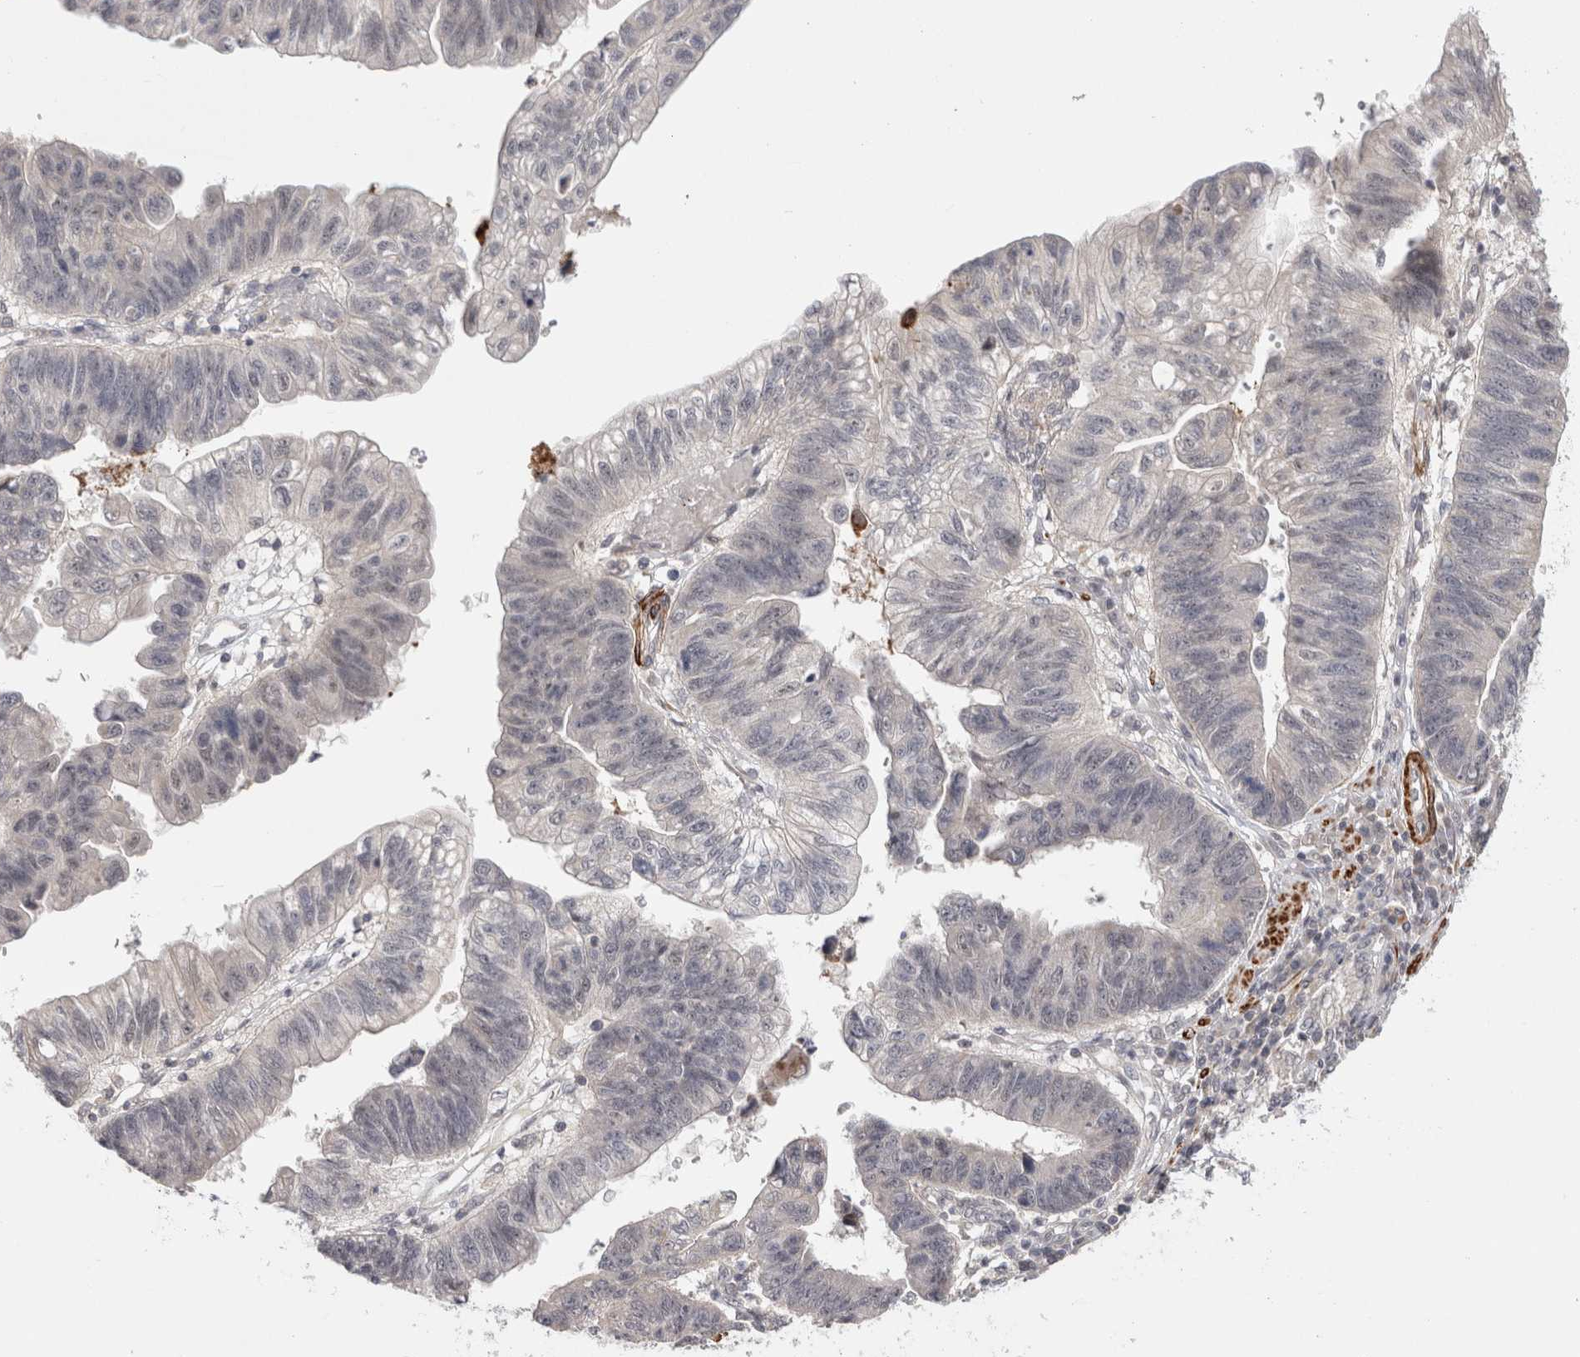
{"staining": {"intensity": "weak", "quantity": "<25%", "location": "cytoplasmic/membranous,nuclear"}, "tissue": "stomach cancer", "cell_type": "Tumor cells", "image_type": "cancer", "snomed": [{"axis": "morphology", "description": "Adenocarcinoma, NOS"}, {"axis": "topography", "description": "Stomach"}], "caption": "Protein analysis of stomach cancer (adenocarcinoma) shows no significant staining in tumor cells. (Brightfield microscopy of DAB (3,3'-diaminobenzidine) immunohistochemistry at high magnification).", "gene": "ZNF318", "patient": {"sex": "male", "age": 59}}